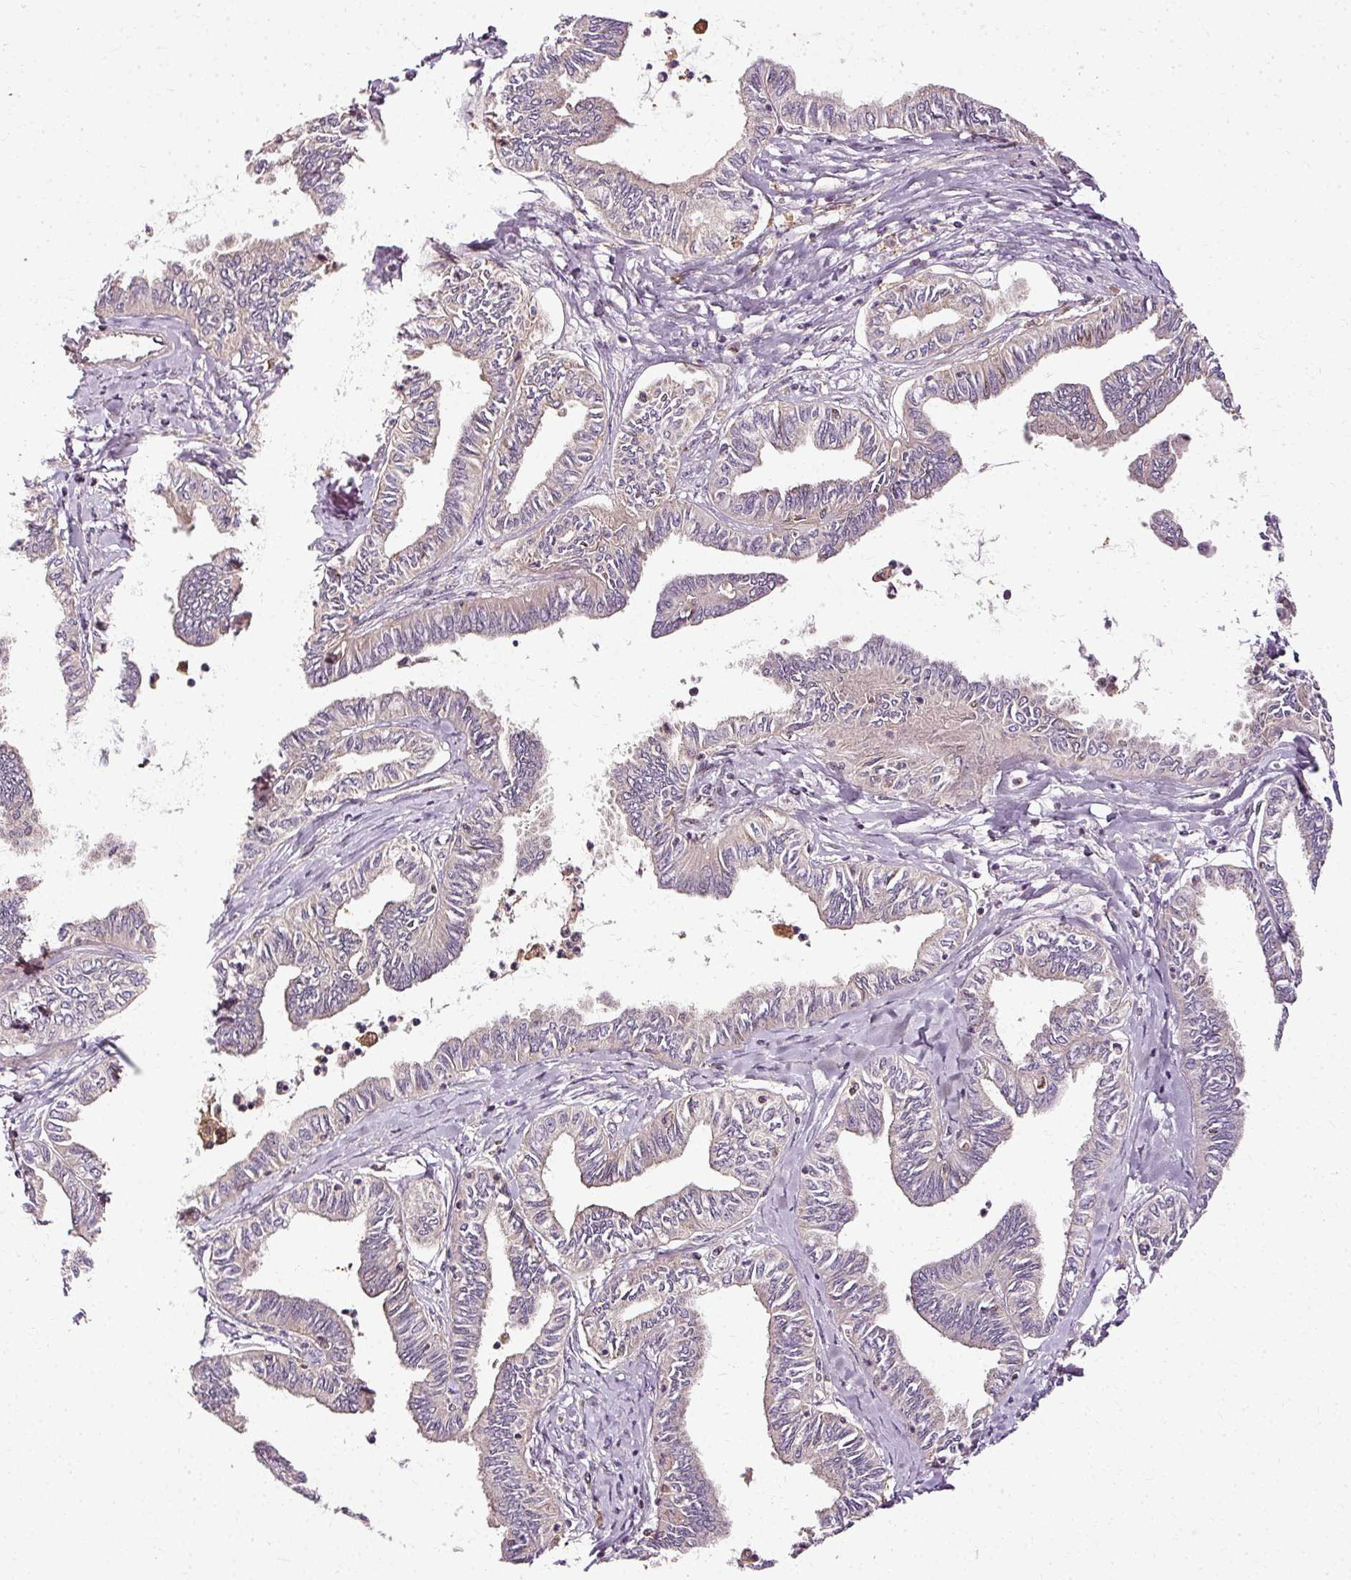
{"staining": {"intensity": "negative", "quantity": "none", "location": "none"}, "tissue": "ovarian cancer", "cell_type": "Tumor cells", "image_type": "cancer", "snomed": [{"axis": "morphology", "description": "Carcinoma, endometroid"}, {"axis": "topography", "description": "Ovary"}], "caption": "DAB (3,3'-diaminobenzidine) immunohistochemical staining of ovarian cancer shows no significant positivity in tumor cells.", "gene": "NAPA", "patient": {"sex": "female", "age": 70}}